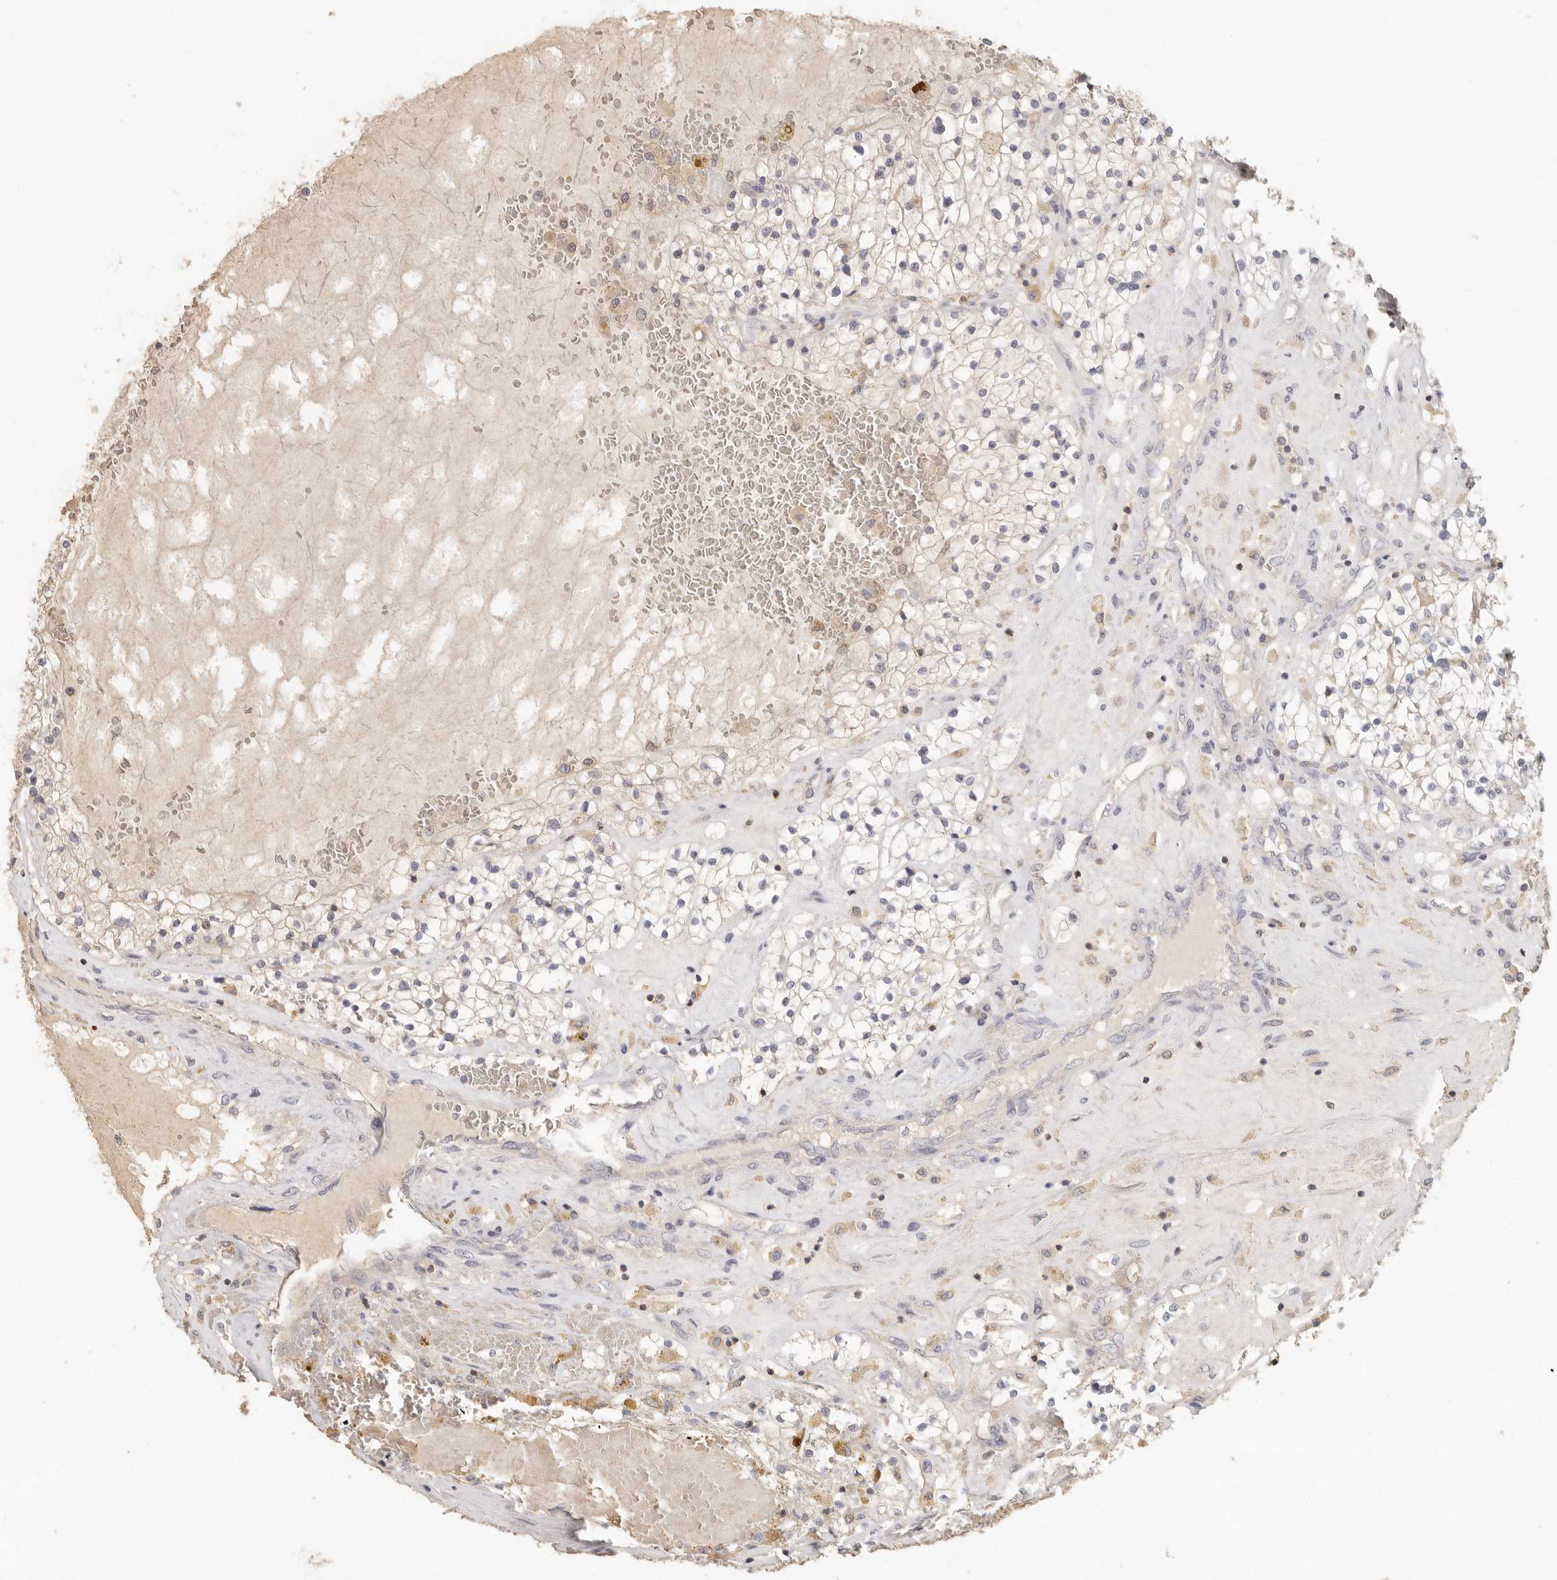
{"staining": {"intensity": "weak", "quantity": "25%-75%", "location": "cytoplasmic/membranous"}, "tissue": "renal cancer", "cell_type": "Tumor cells", "image_type": "cancer", "snomed": [{"axis": "morphology", "description": "Normal tissue, NOS"}, {"axis": "morphology", "description": "Adenocarcinoma, NOS"}, {"axis": "topography", "description": "Kidney"}], "caption": "Immunohistochemical staining of renal adenocarcinoma reveals low levels of weak cytoplasmic/membranous protein positivity in about 25%-75% of tumor cells.", "gene": "CSK", "patient": {"sex": "male", "age": 68}}